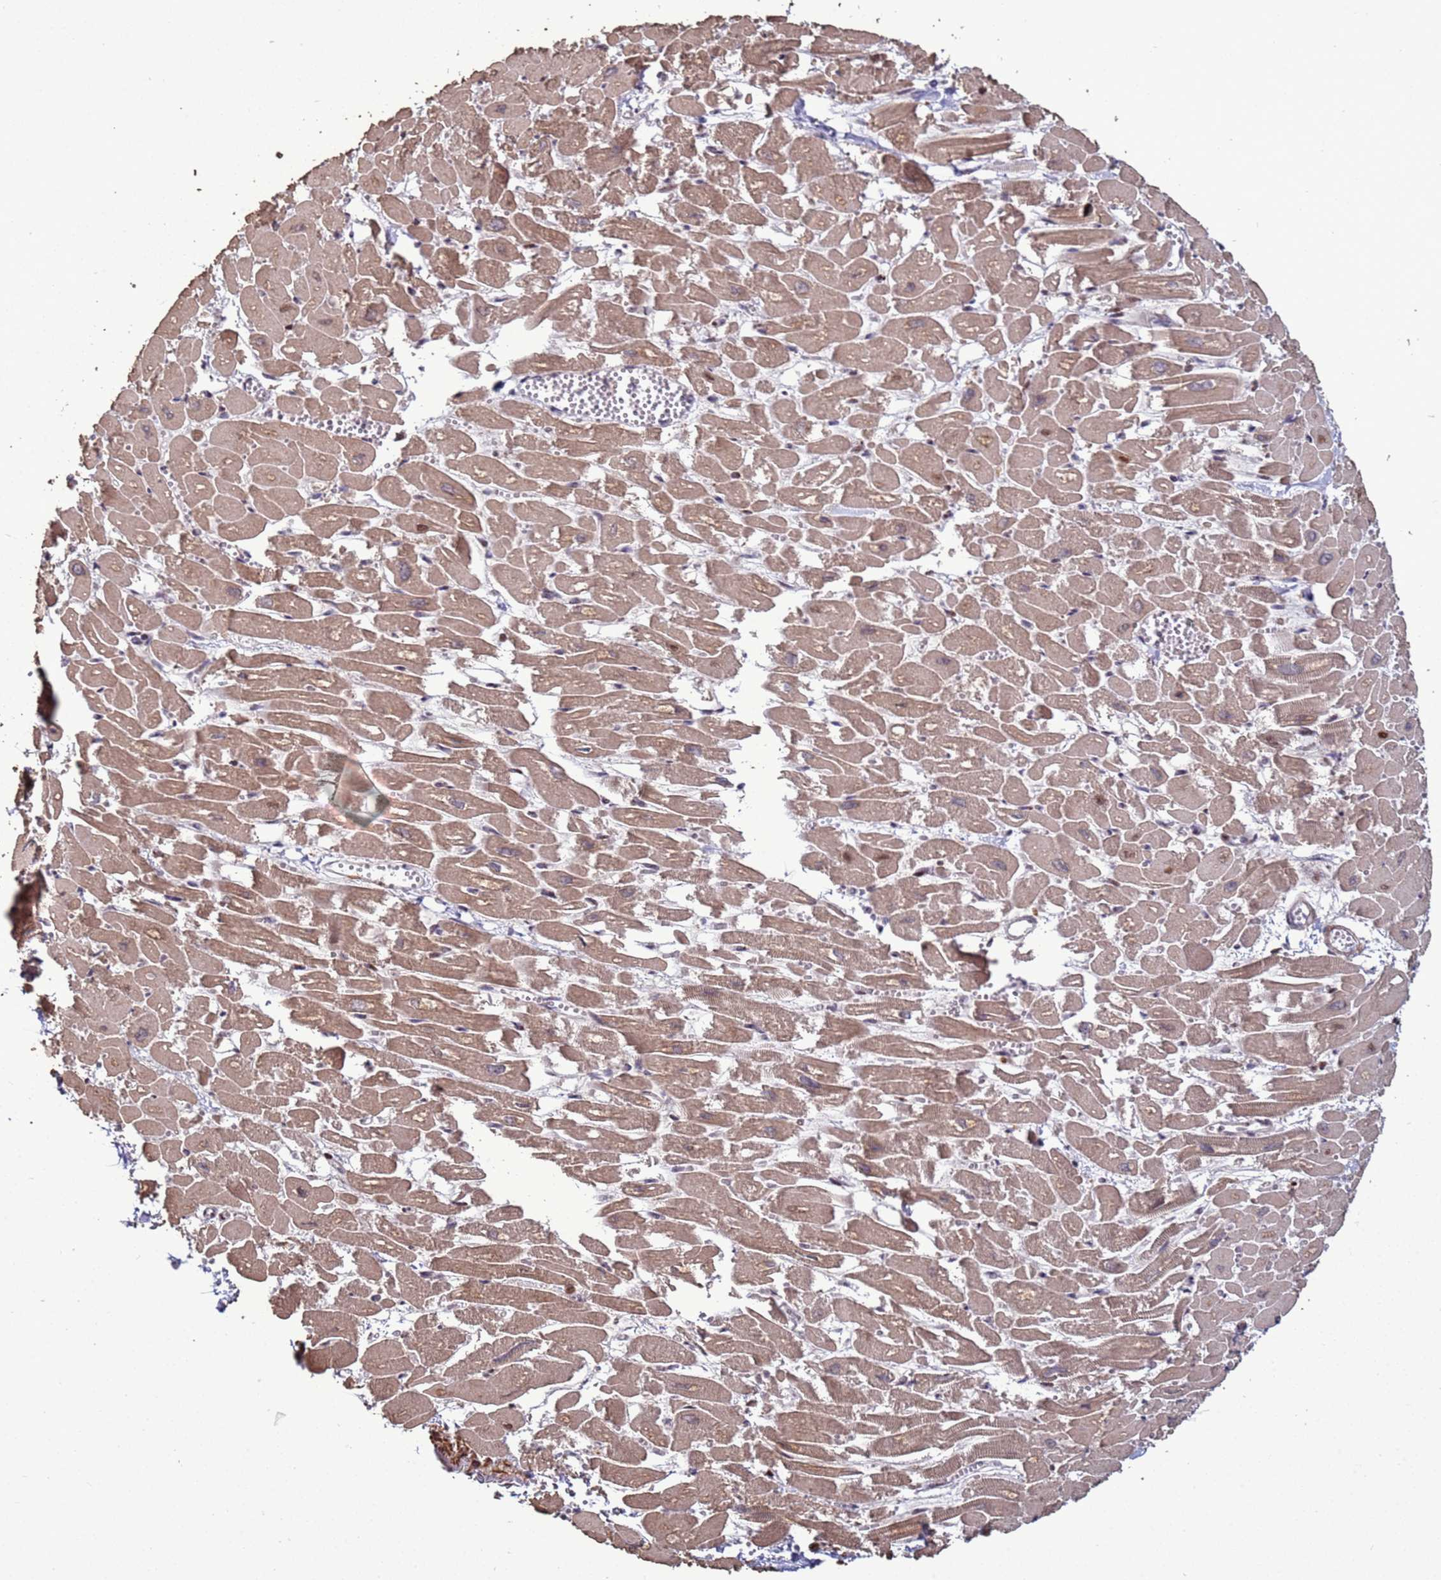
{"staining": {"intensity": "moderate", "quantity": ">75%", "location": "cytoplasmic/membranous"}, "tissue": "heart muscle", "cell_type": "Cardiomyocytes", "image_type": "normal", "snomed": [{"axis": "morphology", "description": "Normal tissue, NOS"}, {"axis": "topography", "description": "Heart"}], "caption": "Unremarkable heart muscle demonstrates moderate cytoplasmic/membranous positivity in about >75% of cardiomyocytes, visualized by immunohistochemistry.", "gene": "HGH1", "patient": {"sex": "male", "age": 54}}